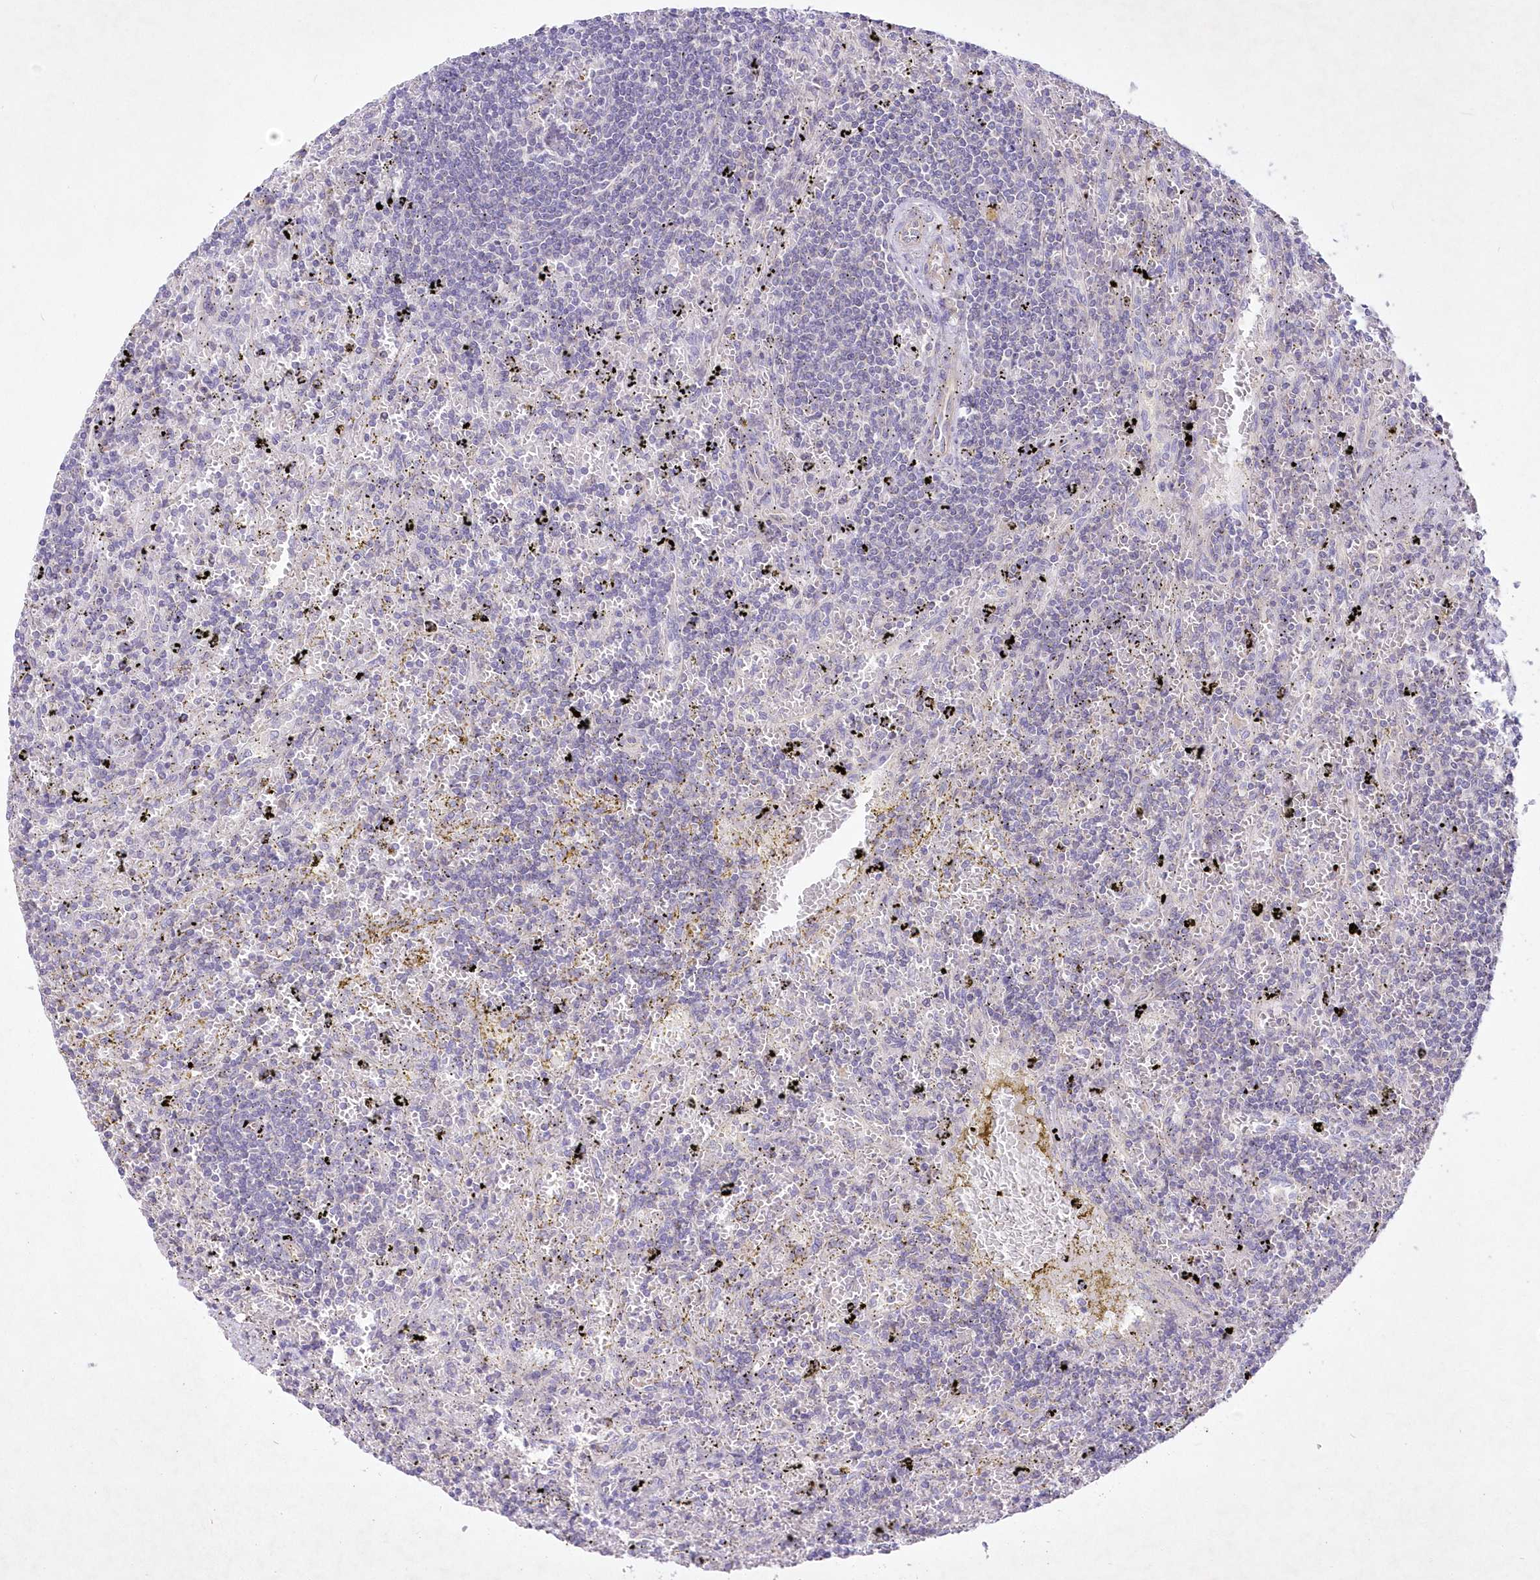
{"staining": {"intensity": "negative", "quantity": "none", "location": "none"}, "tissue": "lymphoma", "cell_type": "Tumor cells", "image_type": "cancer", "snomed": [{"axis": "morphology", "description": "Malignant lymphoma, non-Hodgkin's type, Low grade"}, {"axis": "topography", "description": "Spleen"}], "caption": "Immunohistochemistry of malignant lymphoma, non-Hodgkin's type (low-grade) displays no staining in tumor cells.", "gene": "ITSN2", "patient": {"sex": "male", "age": 76}}